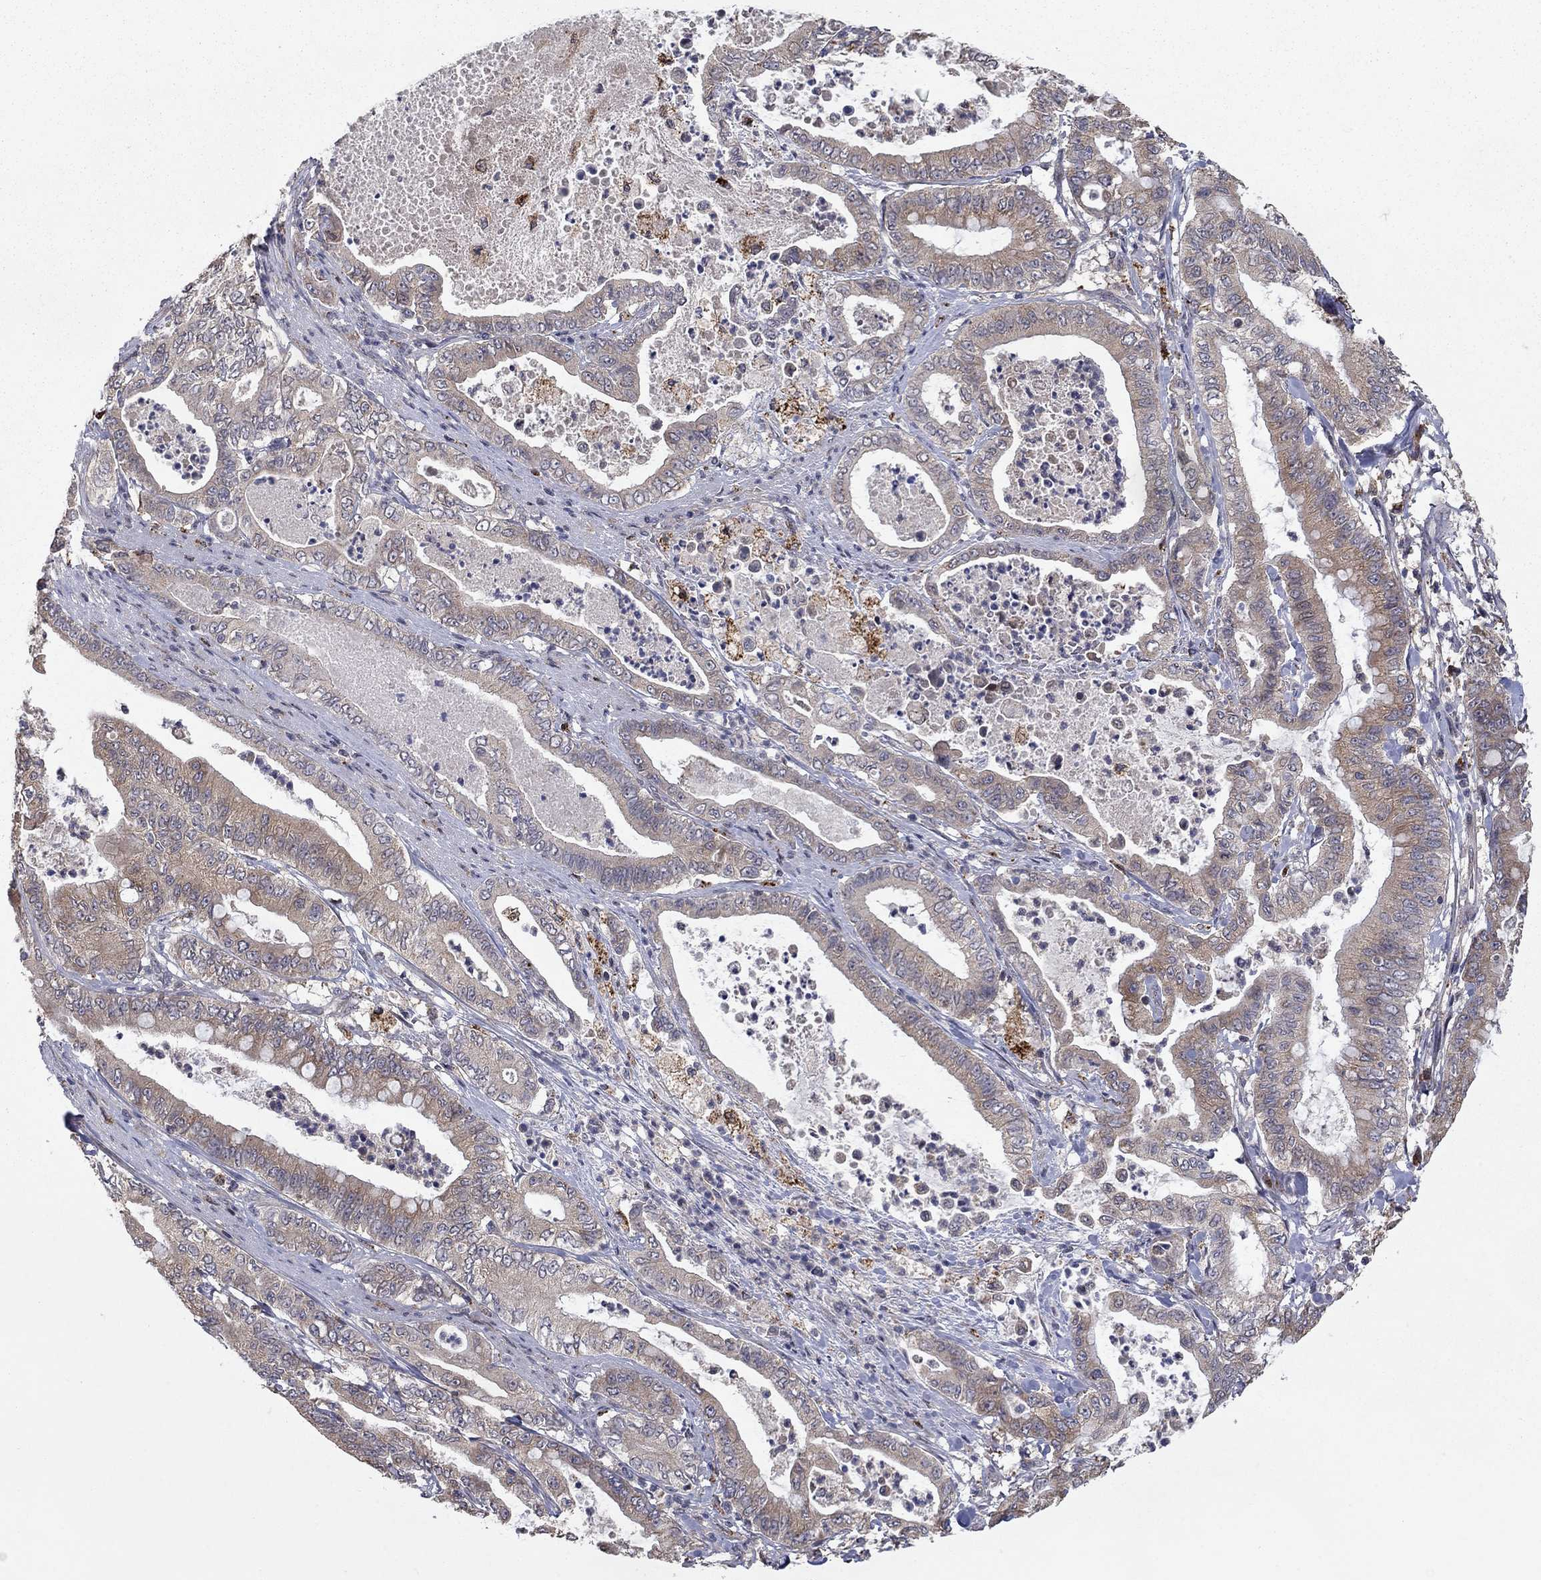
{"staining": {"intensity": "weak", "quantity": ">75%", "location": "cytoplasmic/membranous"}, "tissue": "pancreatic cancer", "cell_type": "Tumor cells", "image_type": "cancer", "snomed": [{"axis": "morphology", "description": "Adenocarcinoma, NOS"}, {"axis": "topography", "description": "Pancreas"}], "caption": "This is a histology image of immunohistochemistry staining of pancreatic cancer, which shows weak expression in the cytoplasmic/membranous of tumor cells.", "gene": "LPCAT4", "patient": {"sex": "male", "age": 71}}